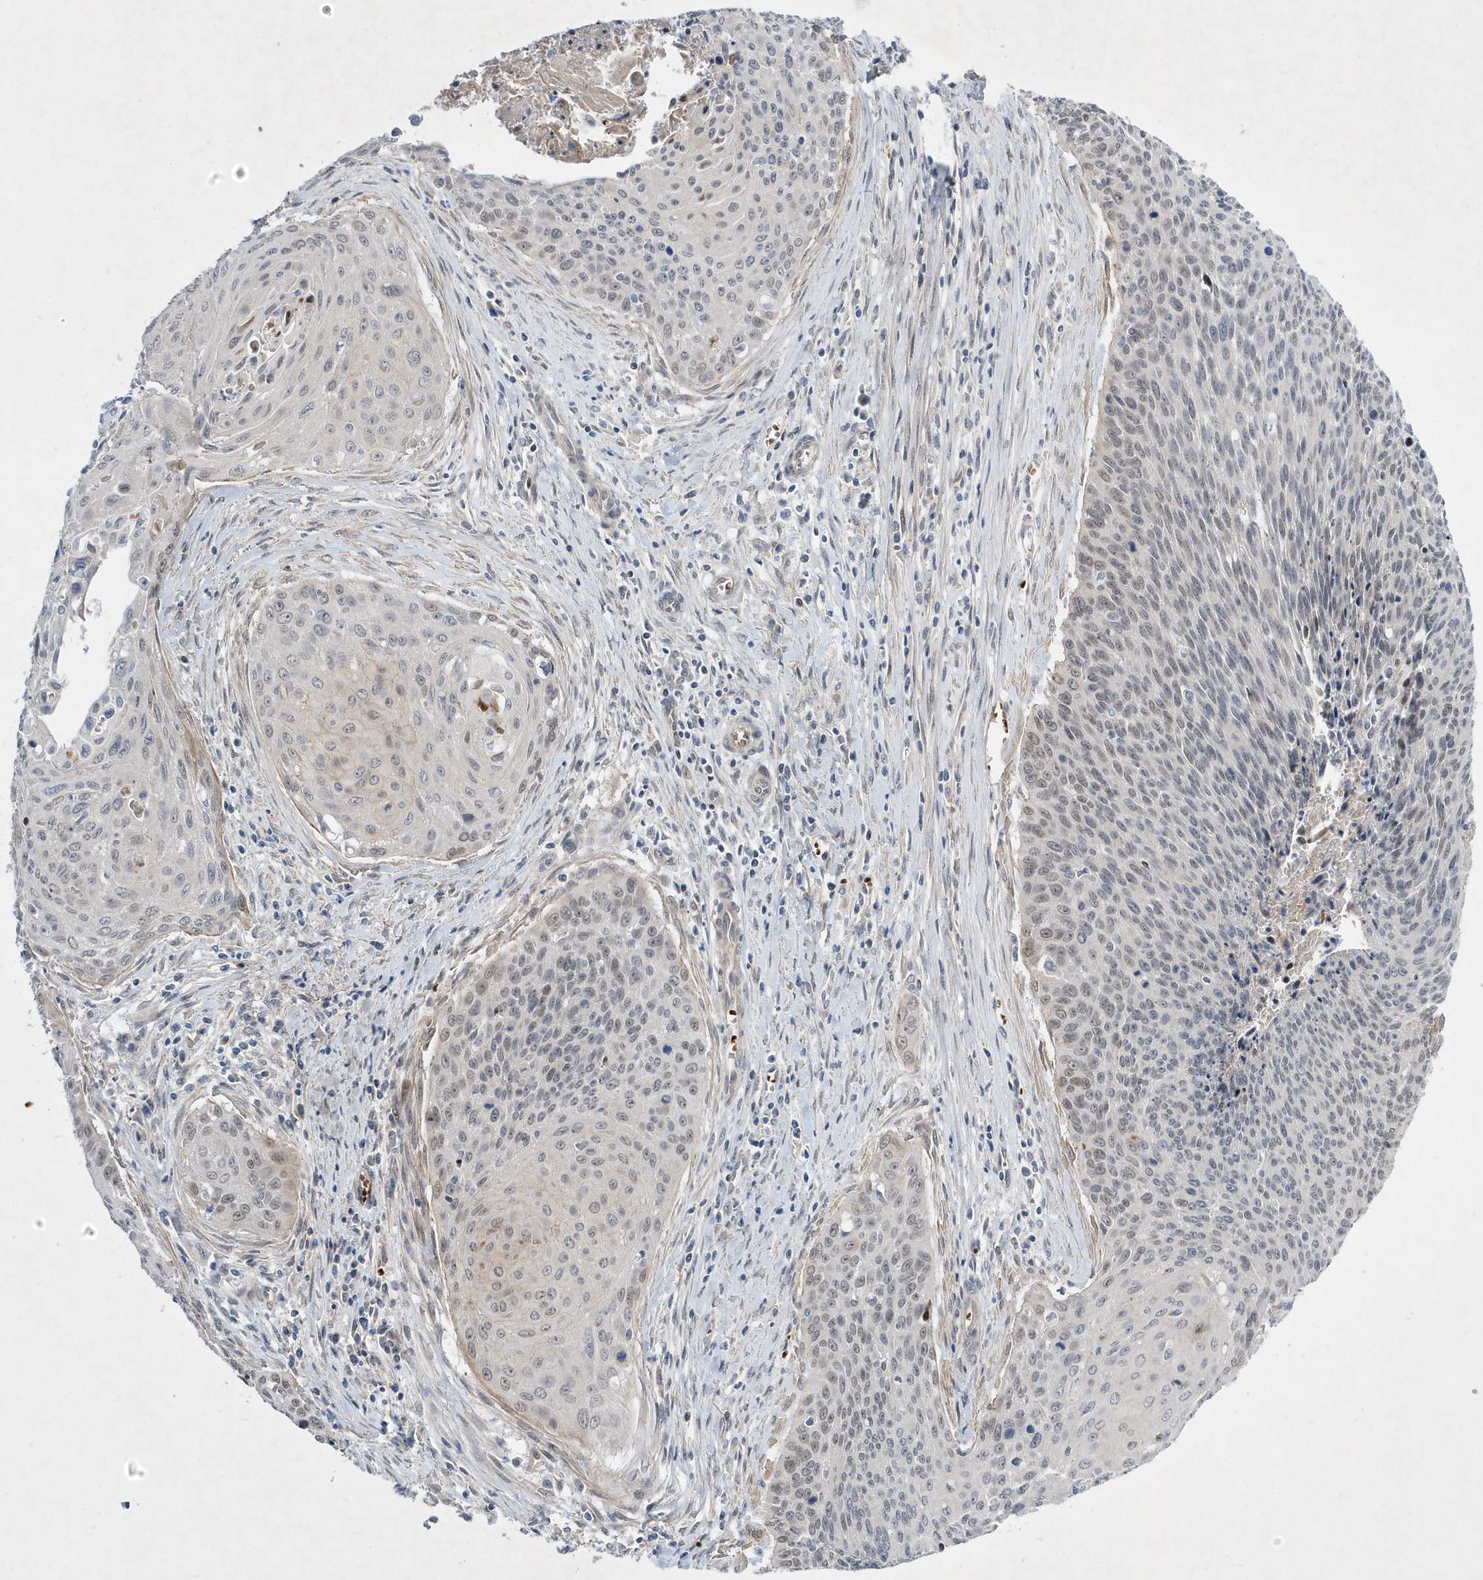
{"staining": {"intensity": "moderate", "quantity": "25%-75%", "location": "nuclear"}, "tissue": "cervical cancer", "cell_type": "Tumor cells", "image_type": "cancer", "snomed": [{"axis": "morphology", "description": "Squamous cell carcinoma, NOS"}, {"axis": "topography", "description": "Cervix"}], "caption": "This image demonstrates immunohistochemistry staining of cervical squamous cell carcinoma, with medium moderate nuclear staining in about 25%-75% of tumor cells.", "gene": "ZNF875", "patient": {"sex": "female", "age": 55}}